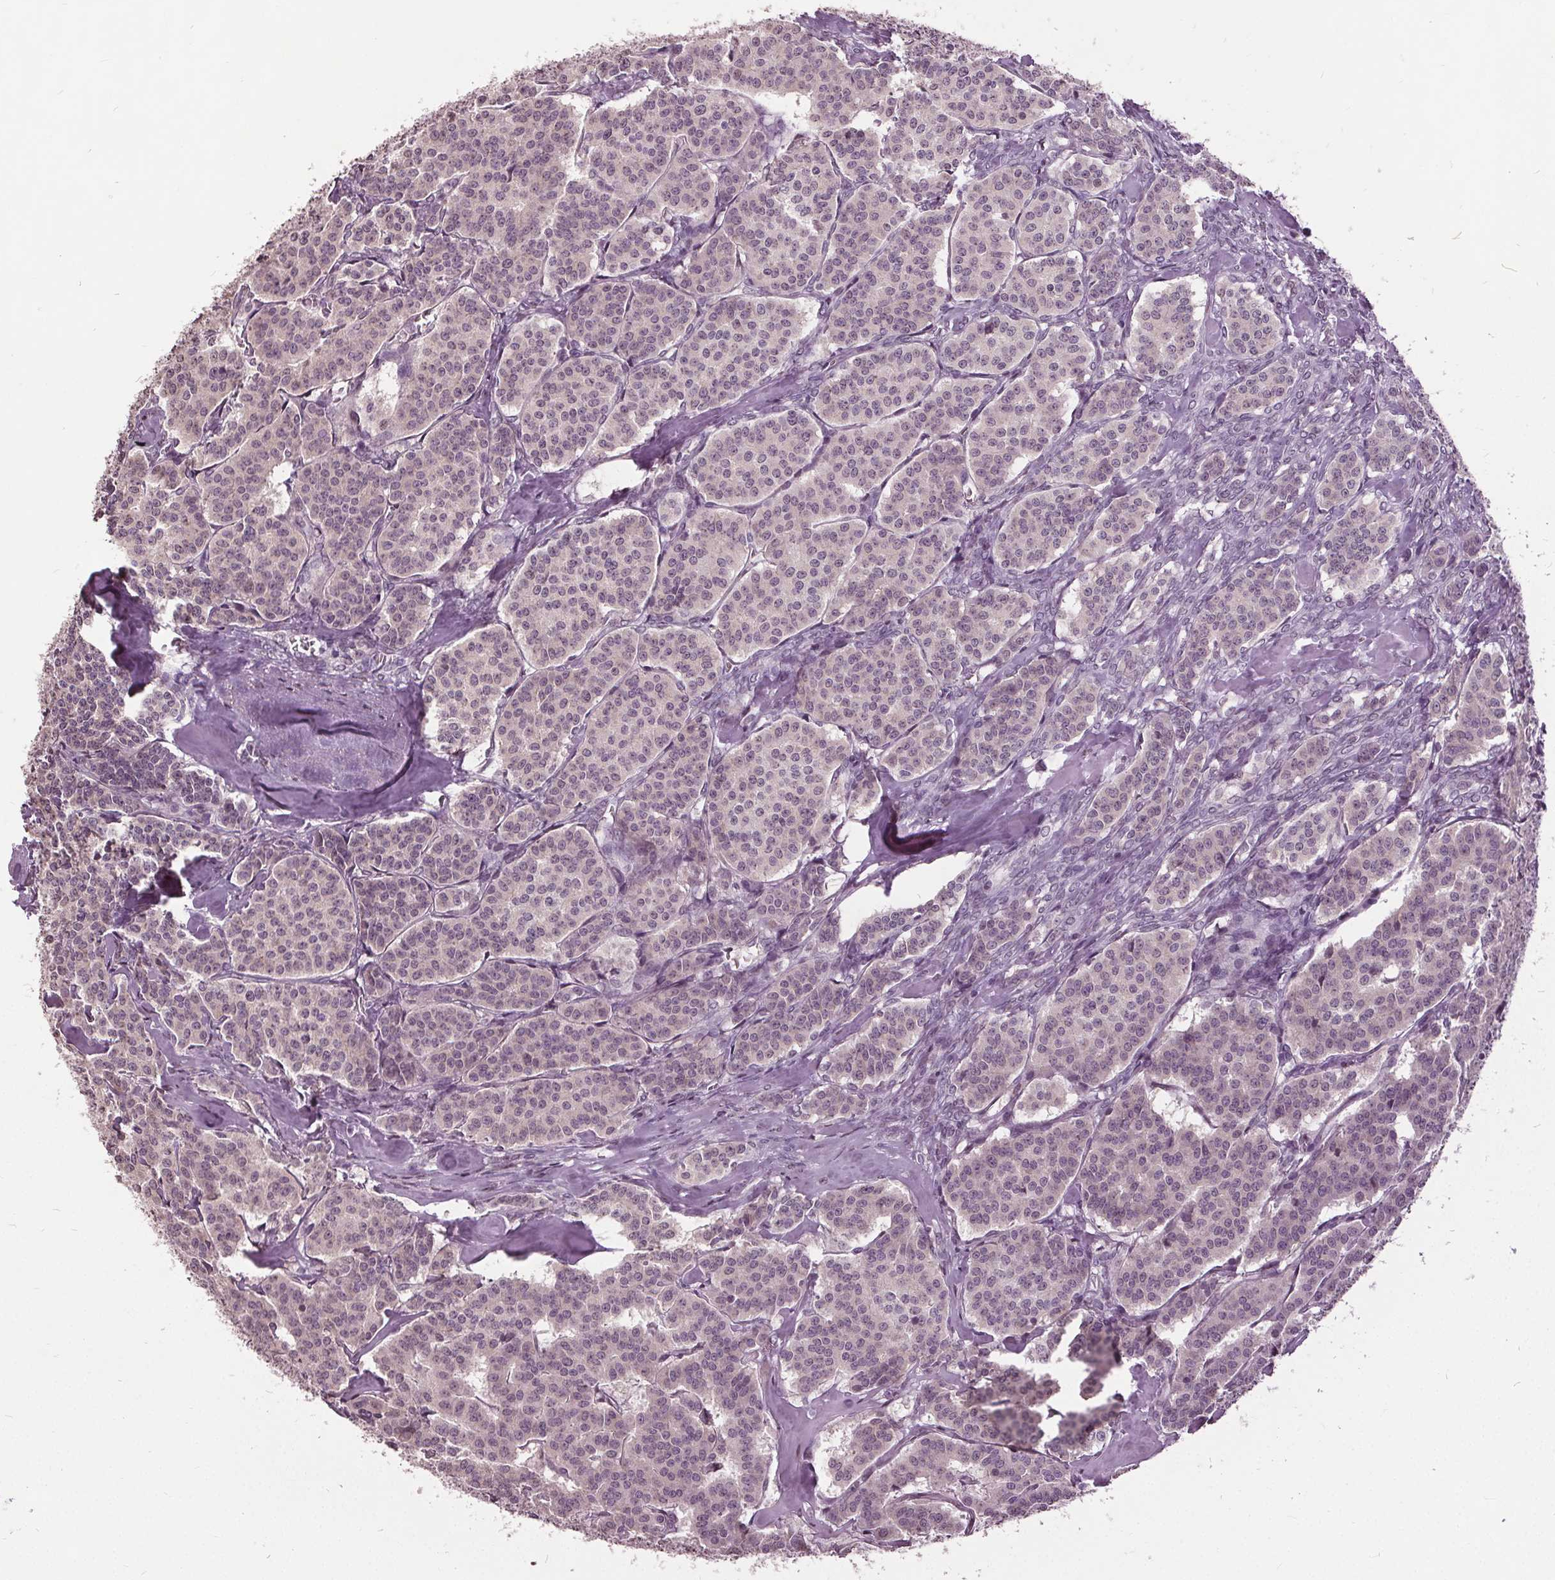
{"staining": {"intensity": "negative", "quantity": "none", "location": "none"}, "tissue": "carcinoid", "cell_type": "Tumor cells", "image_type": "cancer", "snomed": [{"axis": "morphology", "description": "Carcinoid, malignant, NOS"}, {"axis": "topography", "description": "Lung"}], "caption": "Immunohistochemical staining of carcinoid demonstrates no significant expression in tumor cells.", "gene": "CXCL16", "patient": {"sex": "female", "age": 46}}